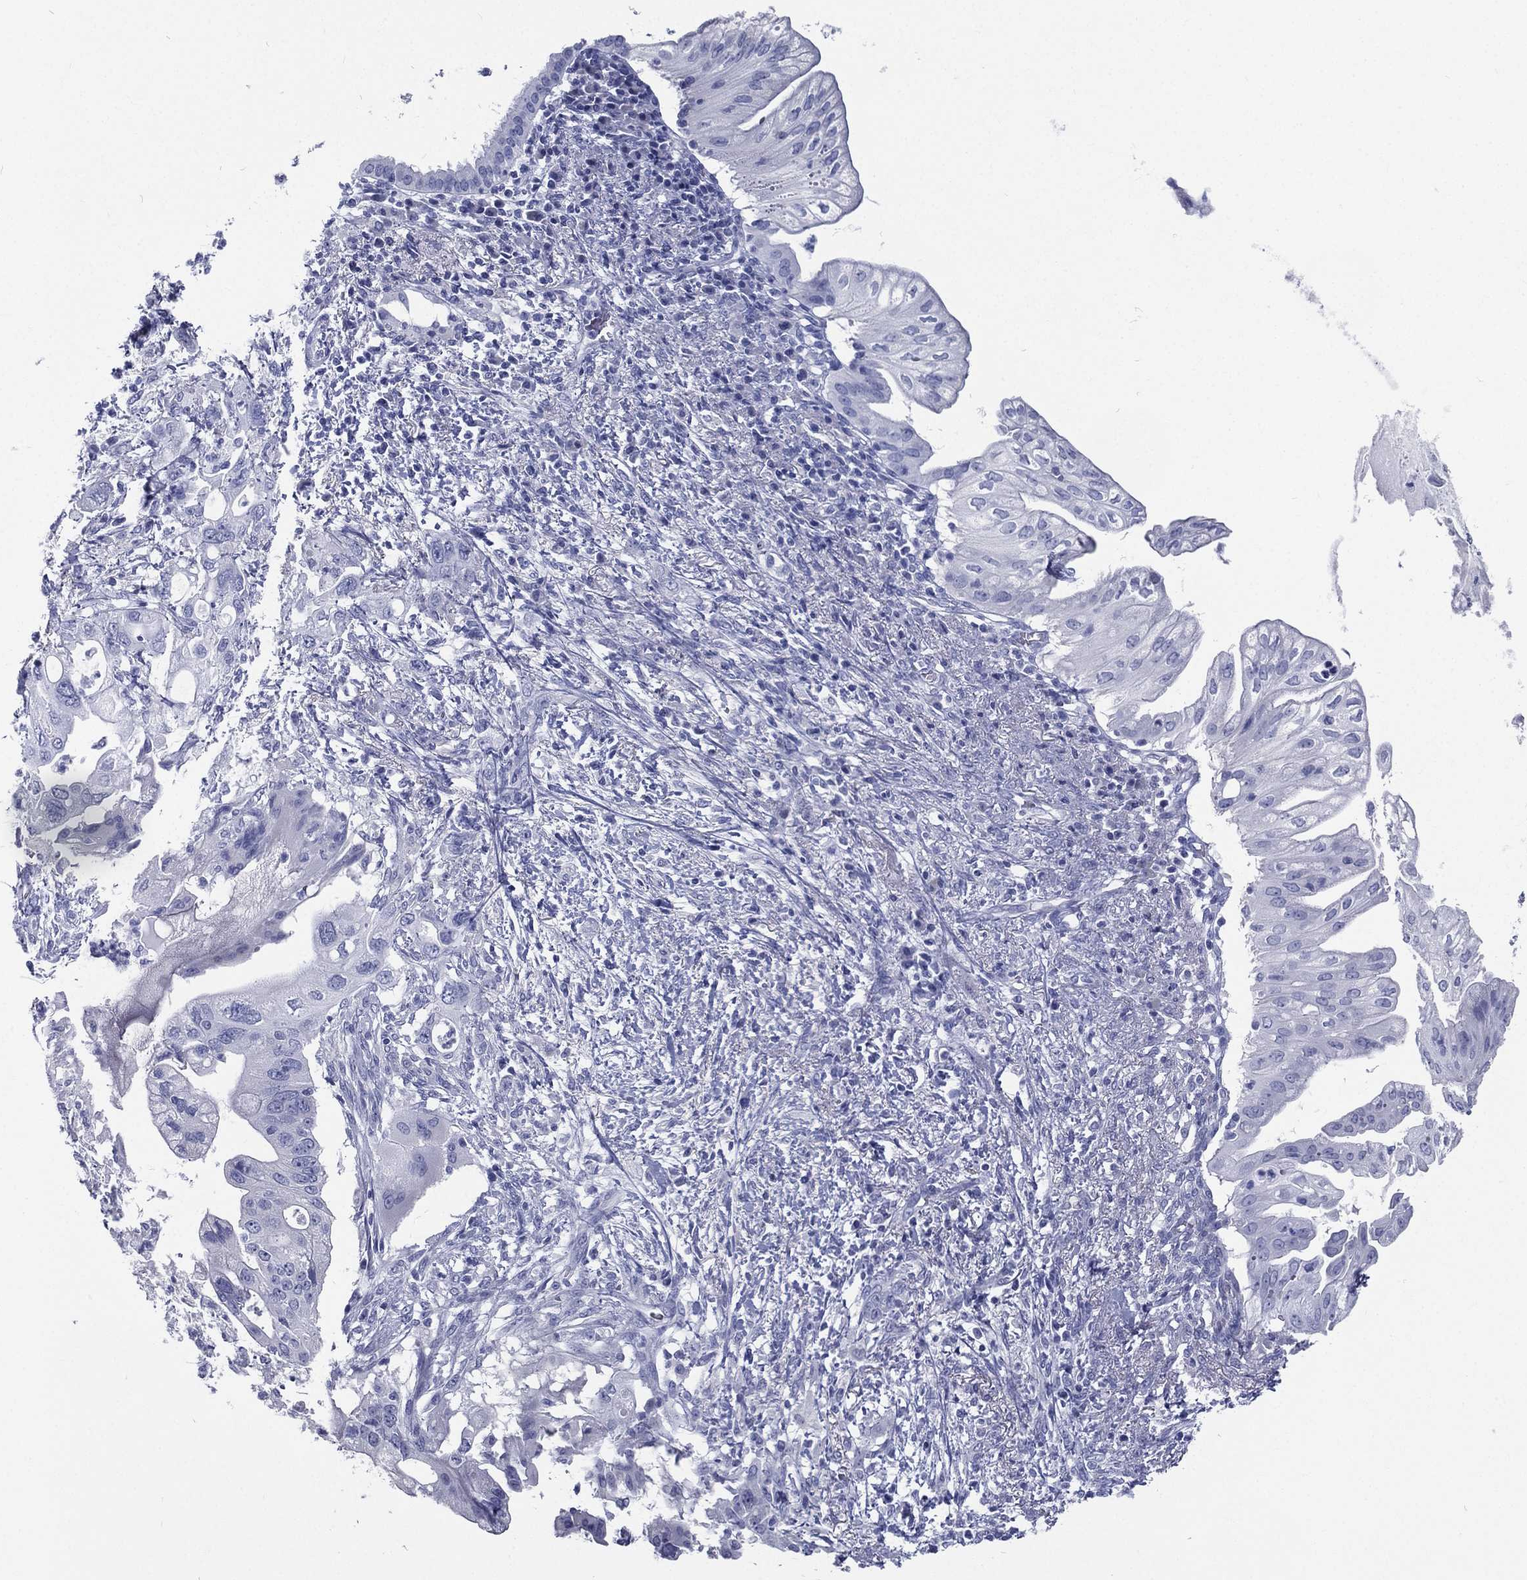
{"staining": {"intensity": "negative", "quantity": "none", "location": "none"}, "tissue": "pancreatic cancer", "cell_type": "Tumor cells", "image_type": "cancer", "snomed": [{"axis": "morphology", "description": "Adenocarcinoma, NOS"}, {"axis": "topography", "description": "Pancreas"}], "caption": "Histopathology image shows no protein positivity in tumor cells of pancreatic adenocarcinoma tissue. Brightfield microscopy of immunohistochemistry (IHC) stained with DAB (3,3'-diaminobenzidine) (brown) and hematoxylin (blue), captured at high magnification.", "gene": "RSPH4A", "patient": {"sex": "female", "age": 72}}